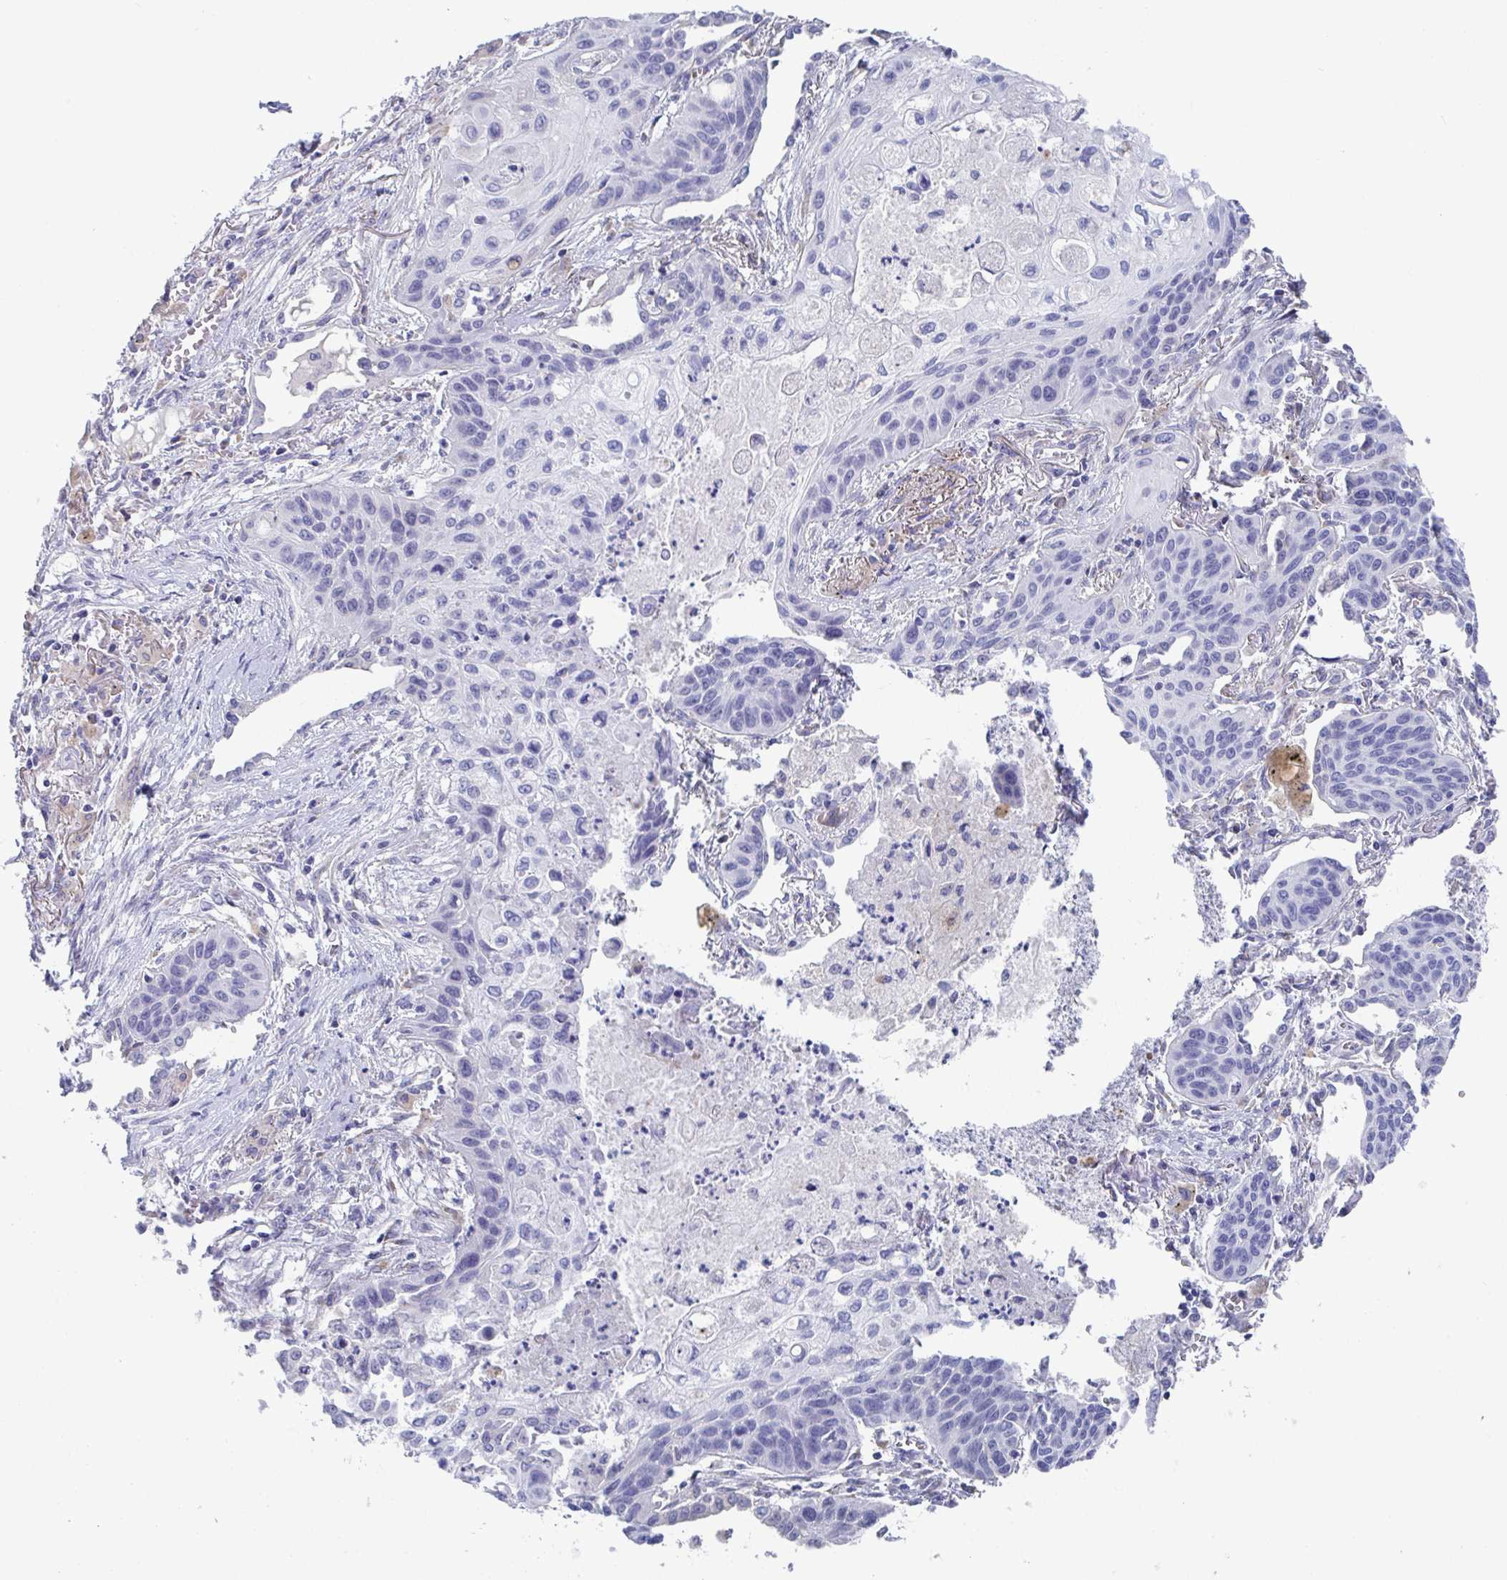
{"staining": {"intensity": "negative", "quantity": "none", "location": "none"}, "tissue": "lung cancer", "cell_type": "Tumor cells", "image_type": "cancer", "snomed": [{"axis": "morphology", "description": "Squamous cell carcinoma, NOS"}, {"axis": "topography", "description": "Lung"}], "caption": "Immunohistochemical staining of lung squamous cell carcinoma reveals no significant expression in tumor cells.", "gene": "TAS2R39", "patient": {"sex": "male", "age": 71}}